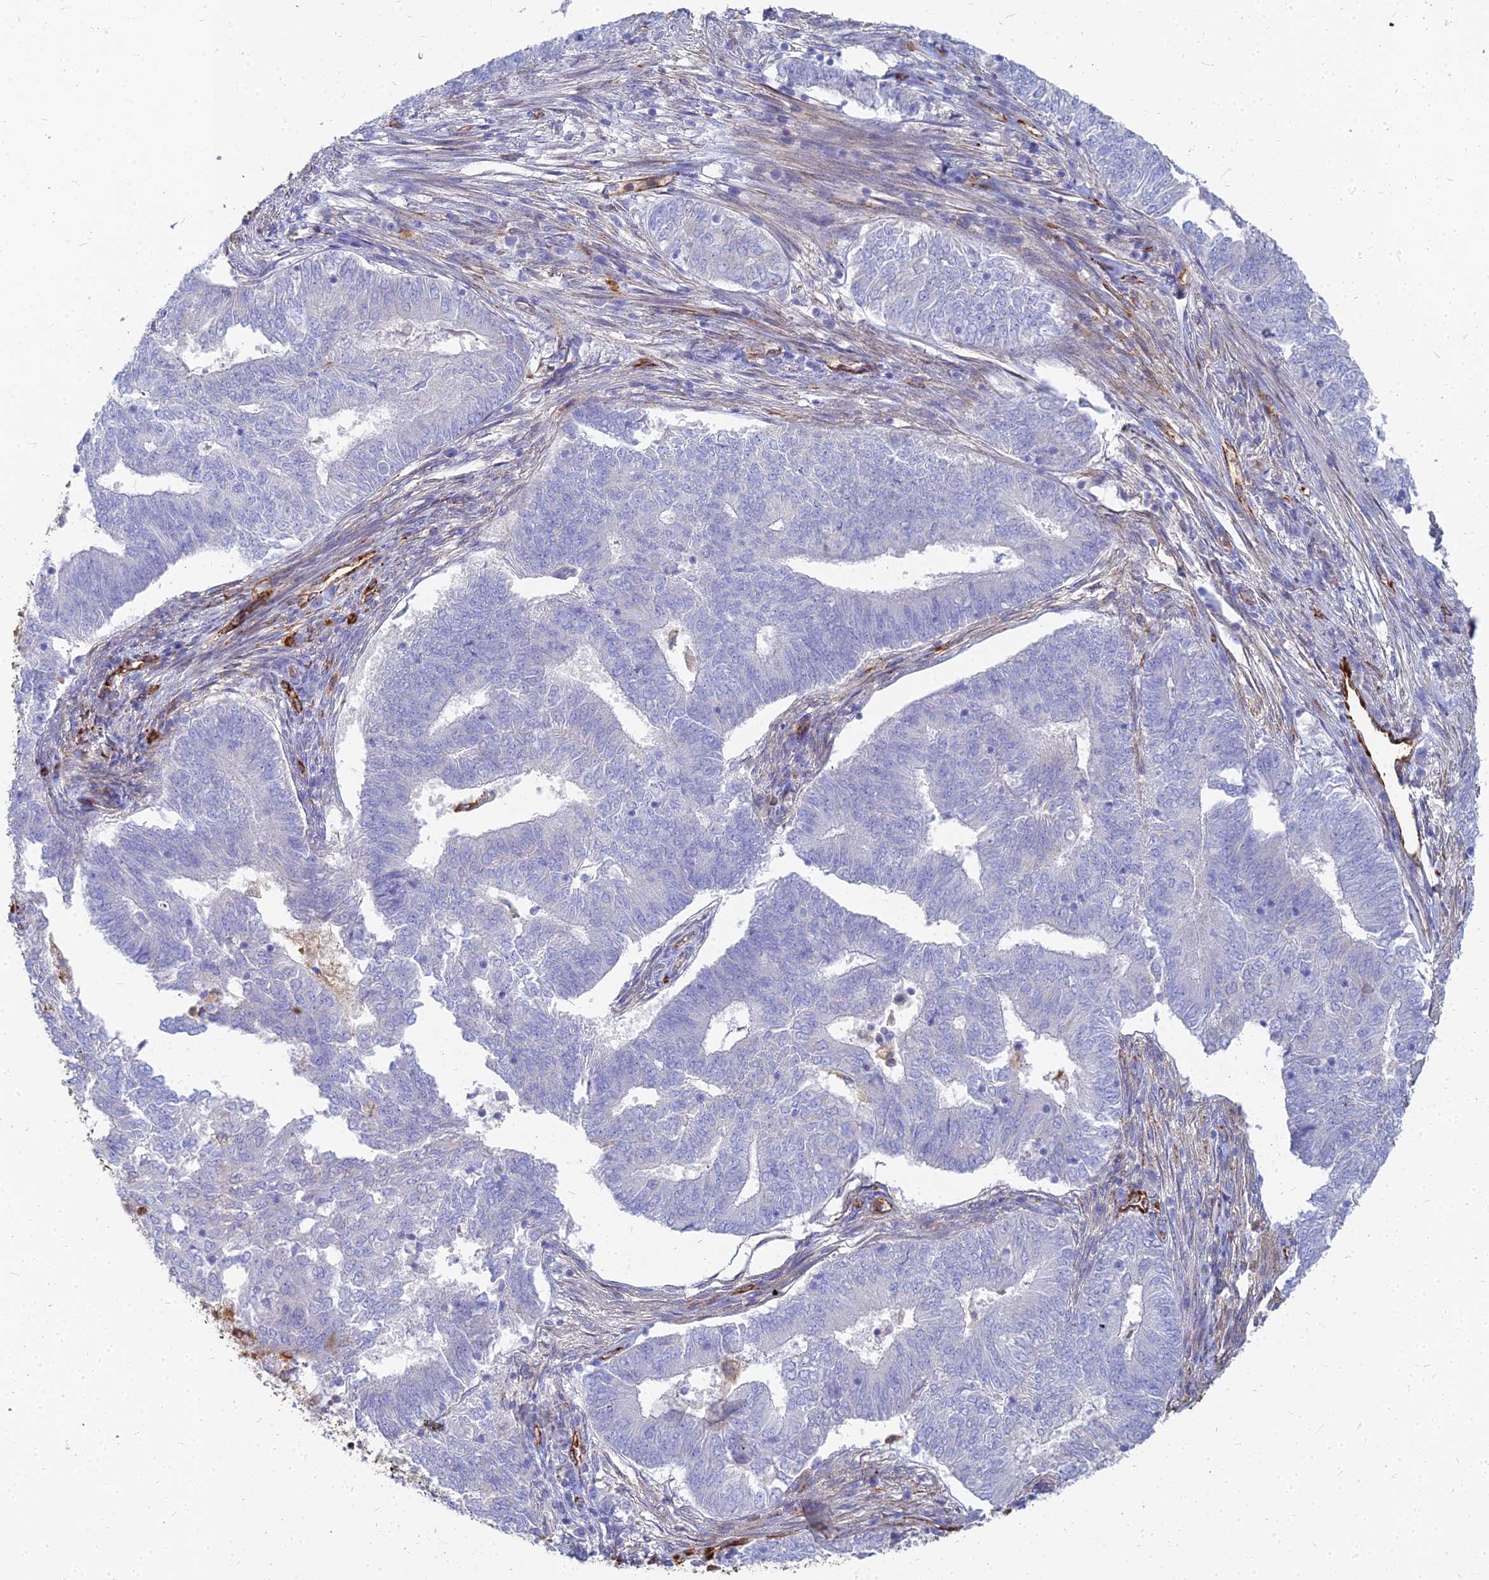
{"staining": {"intensity": "negative", "quantity": "none", "location": "none"}, "tissue": "endometrial cancer", "cell_type": "Tumor cells", "image_type": "cancer", "snomed": [{"axis": "morphology", "description": "Adenocarcinoma, NOS"}, {"axis": "topography", "description": "Endometrium"}], "caption": "This is an immunohistochemistry (IHC) micrograph of endometrial cancer. There is no staining in tumor cells.", "gene": "VAT1", "patient": {"sex": "female", "age": 62}}